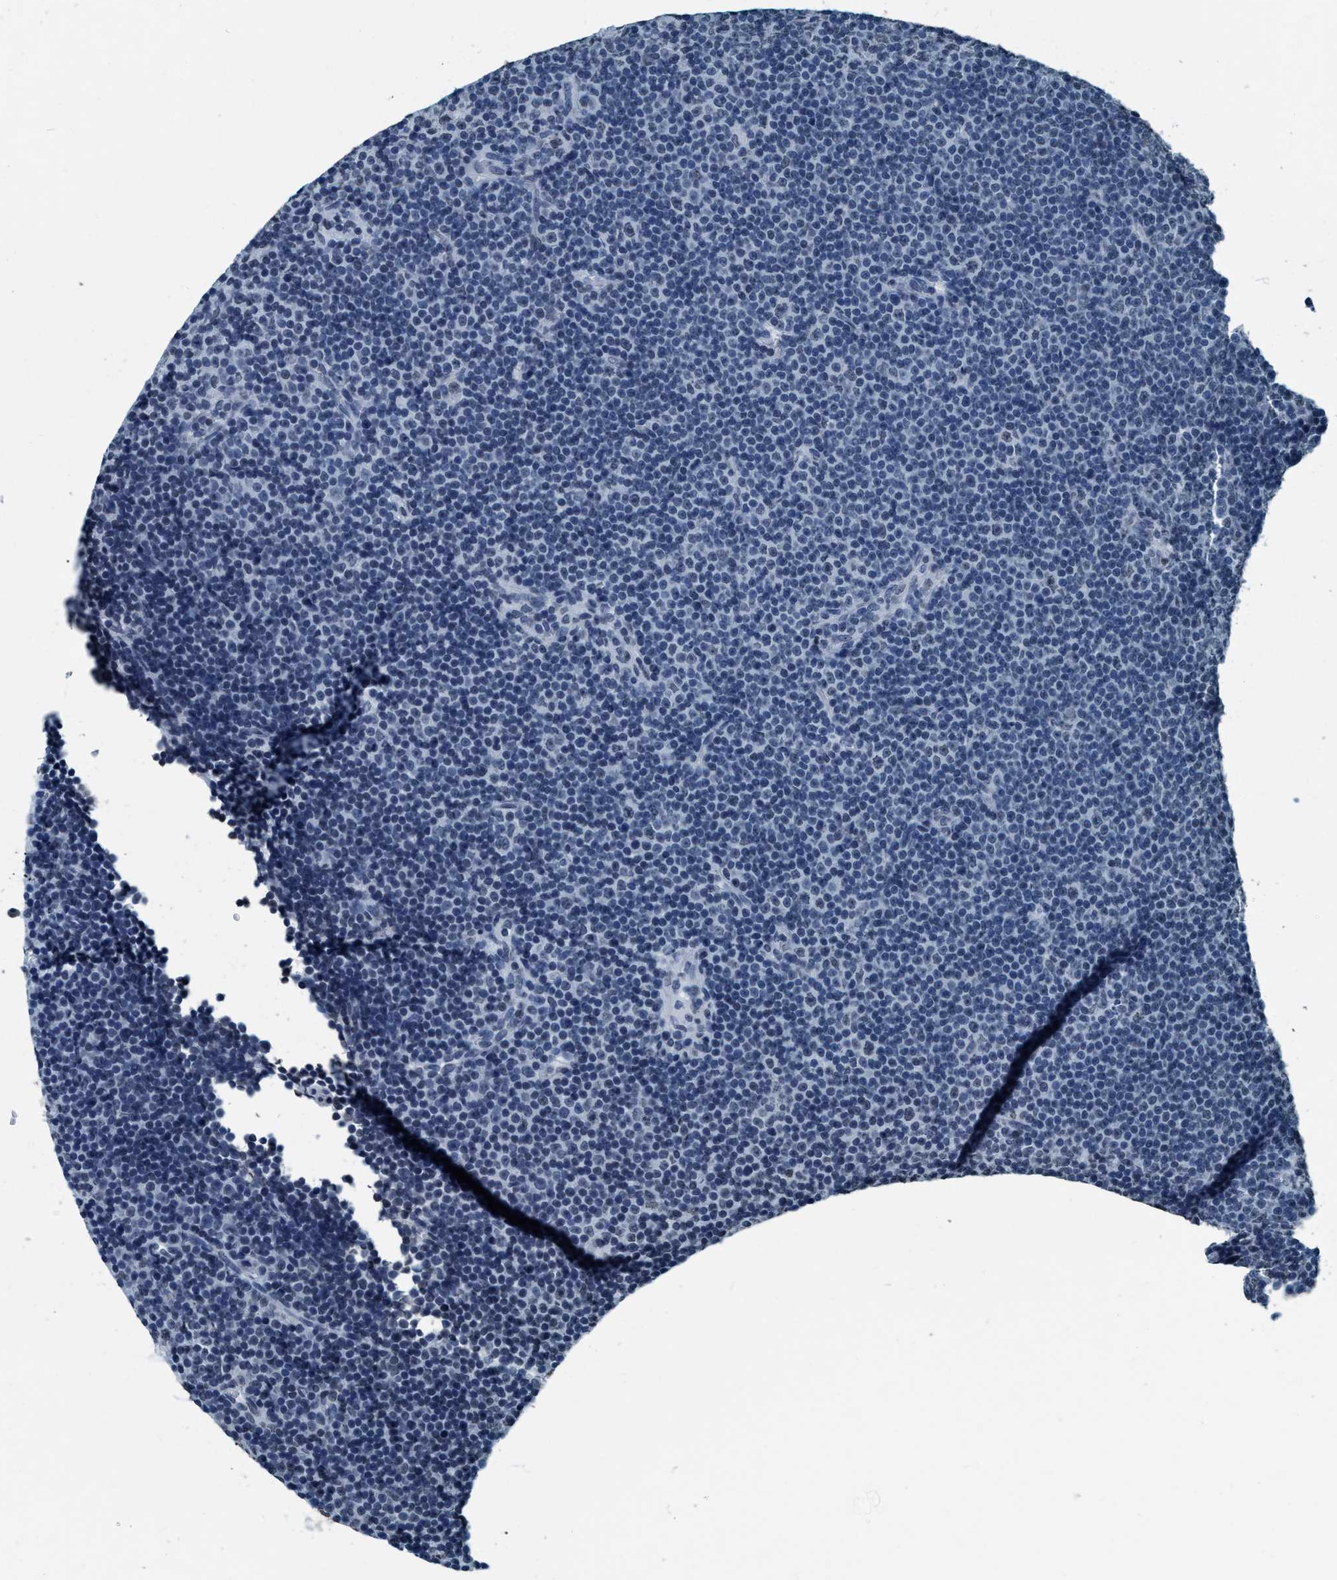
{"staining": {"intensity": "negative", "quantity": "none", "location": "none"}, "tissue": "lymphoma", "cell_type": "Tumor cells", "image_type": "cancer", "snomed": [{"axis": "morphology", "description": "Malignant lymphoma, non-Hodgkin's type, Low grade"}, {"axis": "topography", "description": "Lymph node"}], "caption": "Protein analysis of lymphoma exhibits no significant staining in tumor cells. (Stains: DAB immunohistochemistry with hematoxylin counter stain, Microscopy: brightfield microscopy at high magnification).", "gene": "CCNE2", "patient": {"sex": "female", "age": 67}}